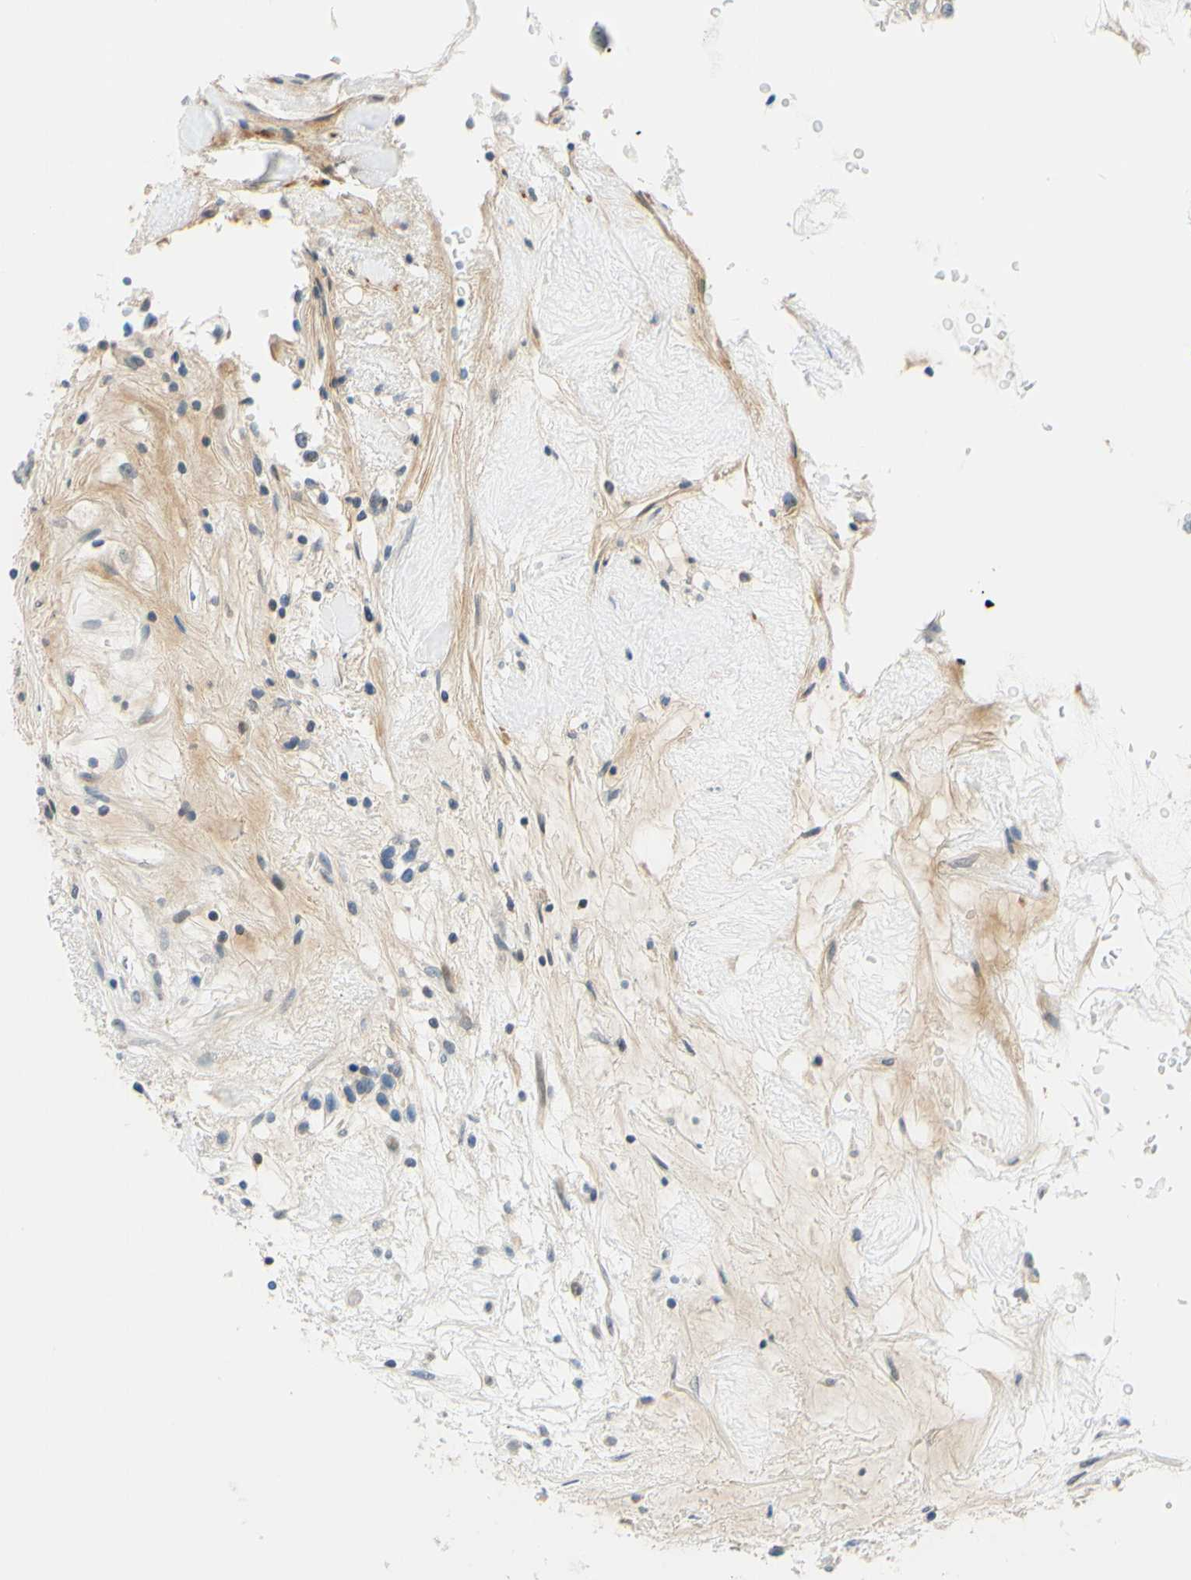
{"staining": {"intensity": "weak", "quantity": "<25%", "location": "nuclear"}, "tissue": "renal cancer", "cell_type": "Tumor cells", "image_type": "cancer", "snomed": [{"axis": "morphology", "description": "Adenocarcinoma, NOS"}, {"axis": "topography", "description": "Kidney"}], "caption": "This micrograph is of renal adenocarcinoma stained with IHC to label a protein in brown with the nuclei are counter-stained blue. There is no staining in tumor cells.", "gene": "C2CD2L", "patient": {"sex": "female", "age": 57}}